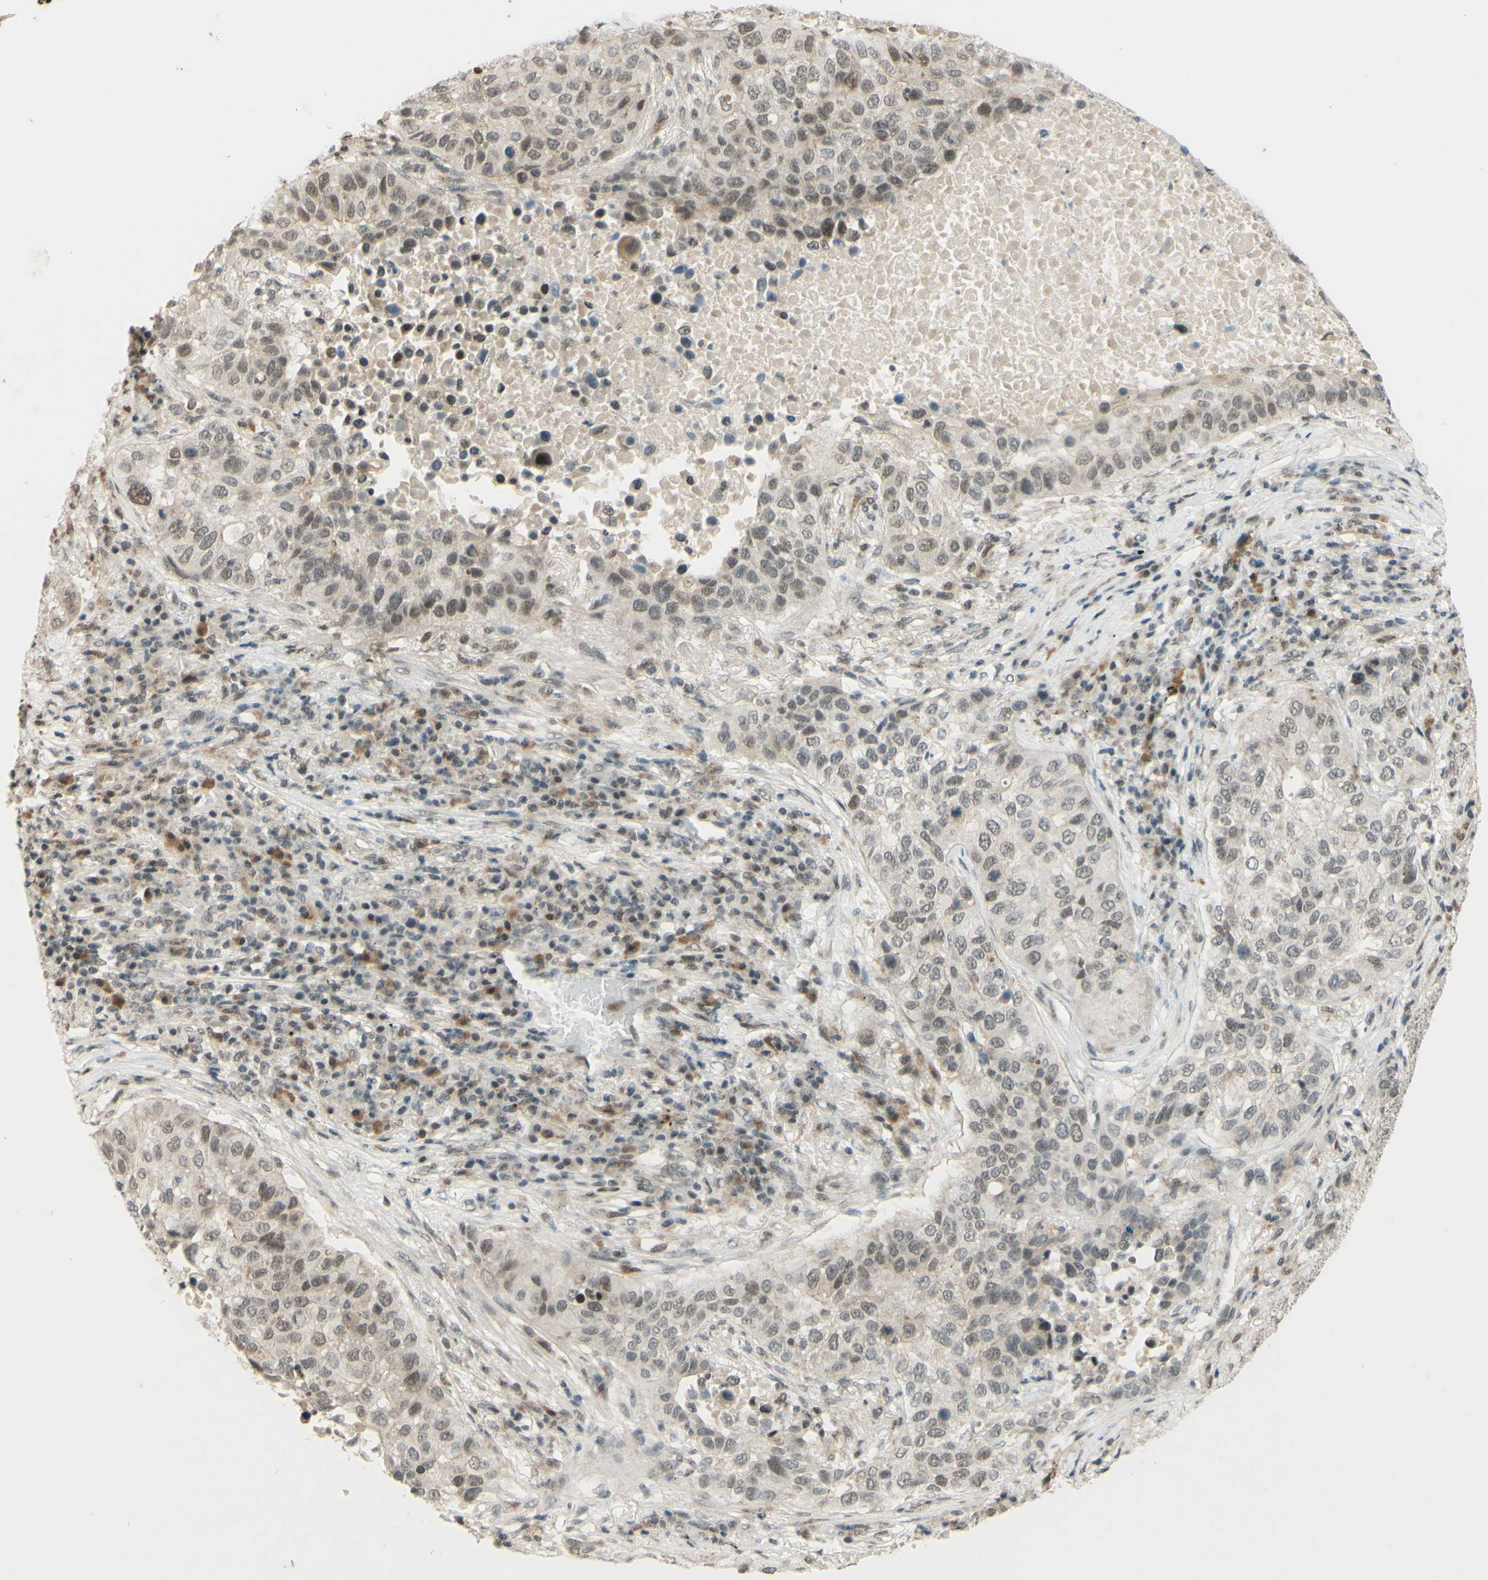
{"staining": {"intensity": "weak", "quantity": ">75%", "location": "nuclear"}, "tissue": "lung cancer", "cell_type": "Tumor cells", "image_type": "cancer", "snomed": [{"axis": "morphology", "description": "Squamous cell carcinoma, NOS"}, {"axis": "topography", "description": "Lung"}], "caption": "Lung squamous cell carcinoma stained with DAB (3,3'-diaminobenzidine) immunohistochemistry (IHC) shows low levels of weak nuclear positivity in approximately >75% of tumor cells.", "gene": "SMARCB1", "patient": {"sex": "male", "age": 57}}